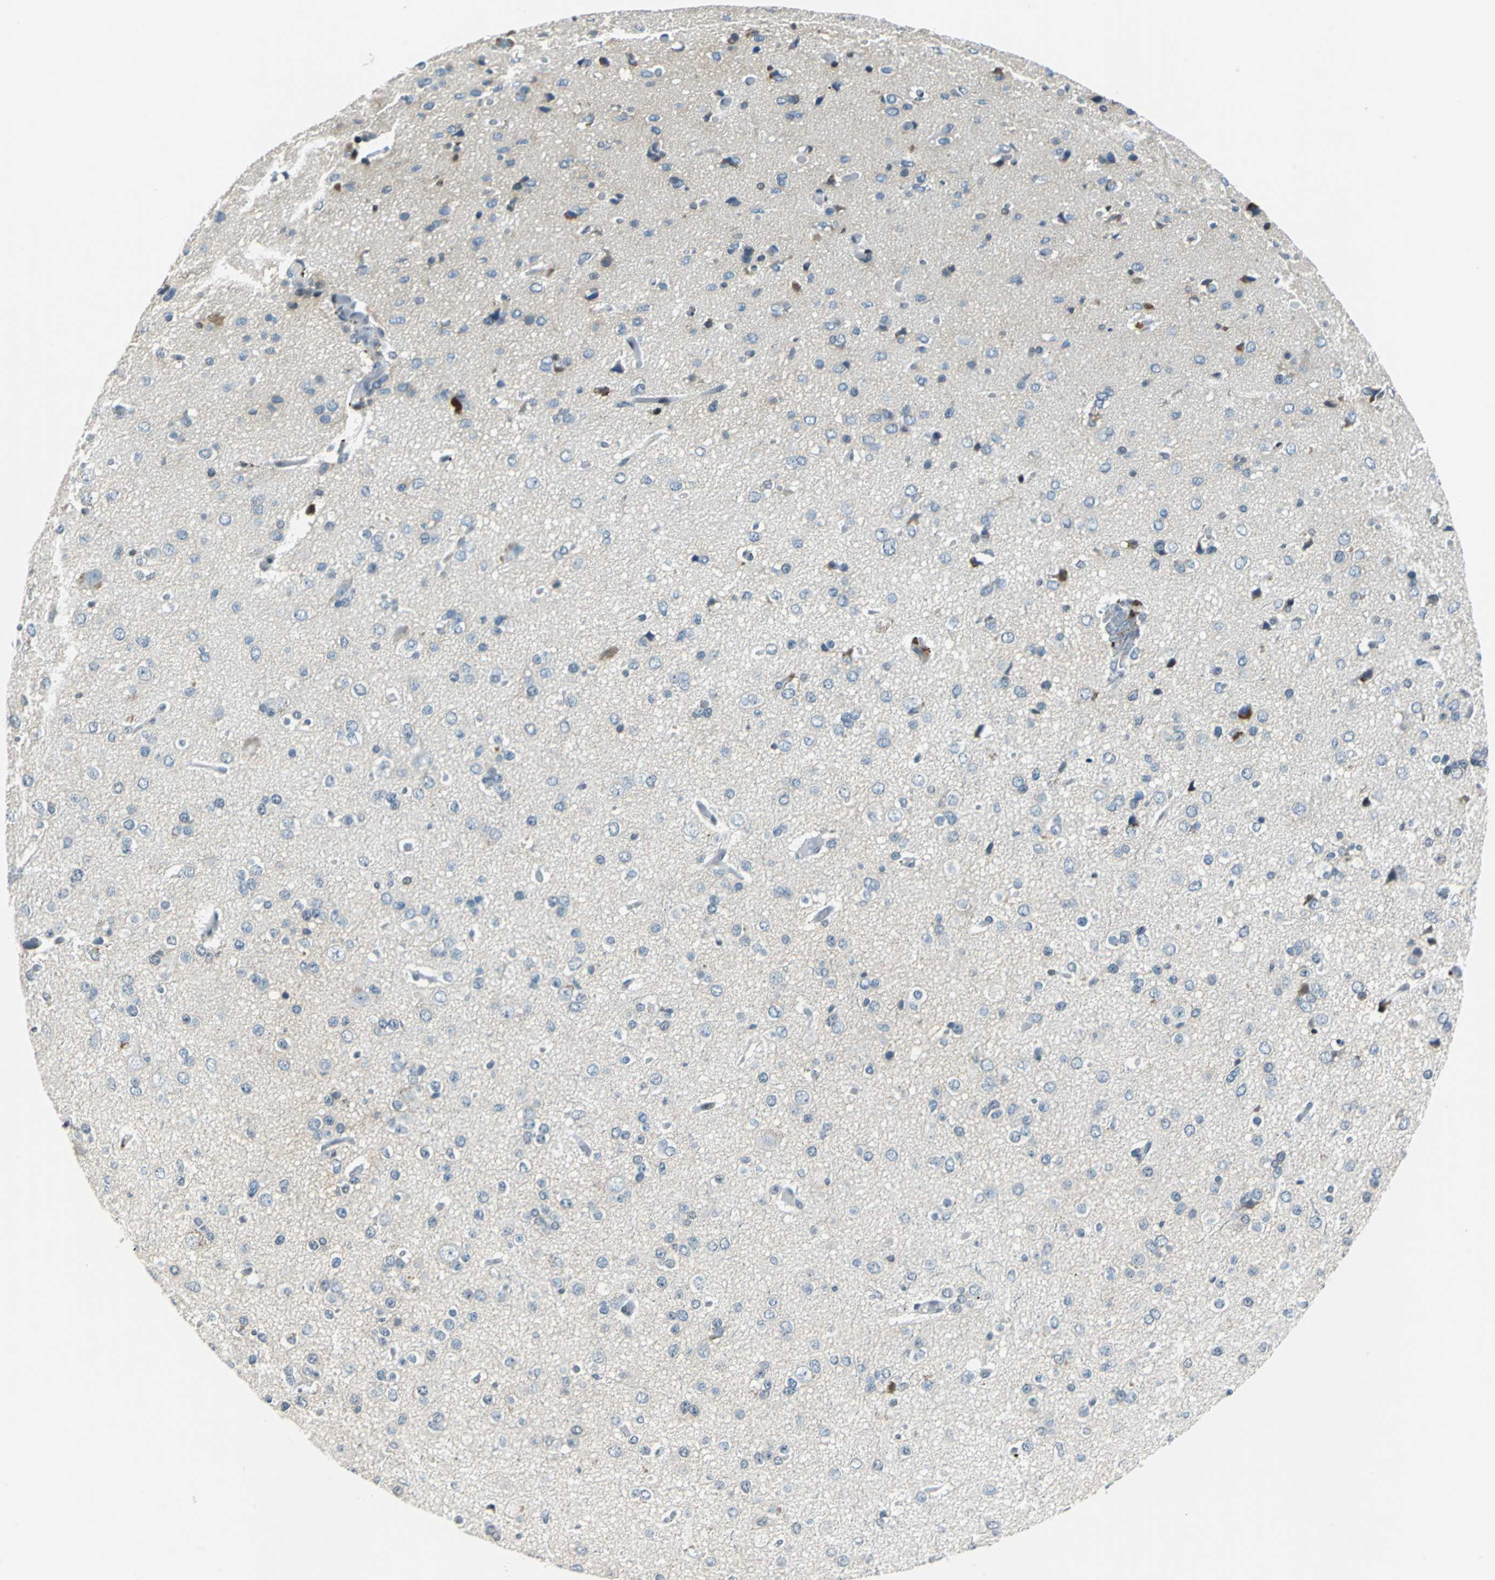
{"staining": {"intensity": "negative", "quantity": "none", "location": "none"}, "tissue": "glioma", "cell_type": "Tumor cells", "image_type": "cancer", "snomed": [{"axis": "morphology", "description": "Glioma, malignant, Low grade"}, {"axis": "topography", "description": "Brain"}], "caption": "Tumor cells show no significant protein staining in malignant low-grade glioma.", "gene": "HCFC2", "patient": {"sex": "male", "age": 42}}